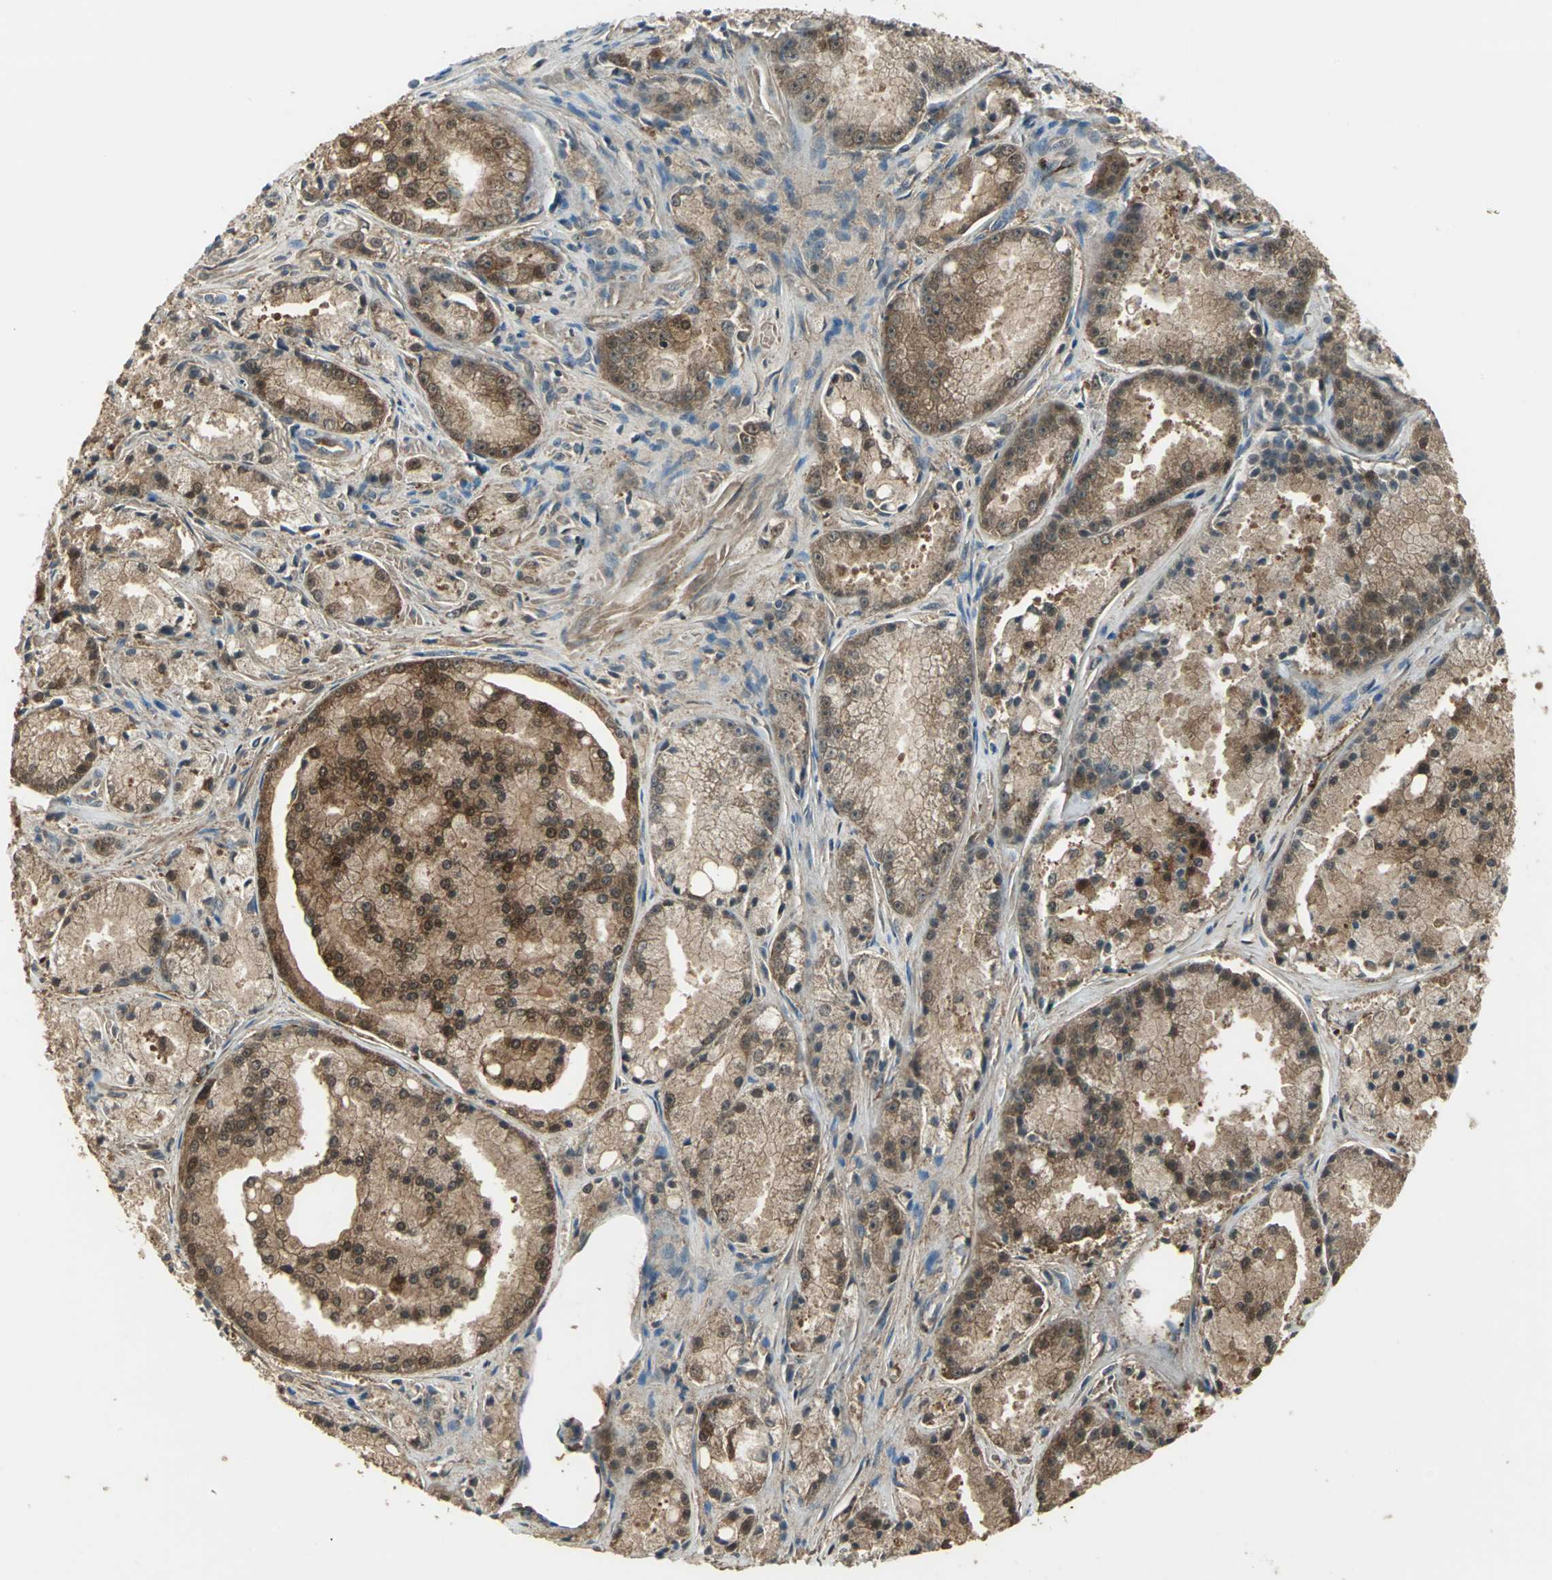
{"staining": {"intensity": "moderate", "quantity": ">75%", "location": "cytoplasmic/membranous,nuclear"}, "tissue": "prostate cancer", "cell_type": "Tumor cells", "image_type": "cancer", "snomed": [{"axis": "morphology", "description": "Adenocarcinoma, Low grade"}, {"axis": "topography", "description": "Prostate"}], "caption": "Prostate cancer was stained to show a protein in brown. There is medium levels of moderate cytoplasmic/membranous and nuclear expression in approximately >75% of tumor cells. Nuclei are stained in blue.", "gene": "DDAH1", "patient": {"sex": "male", "age": 64}}